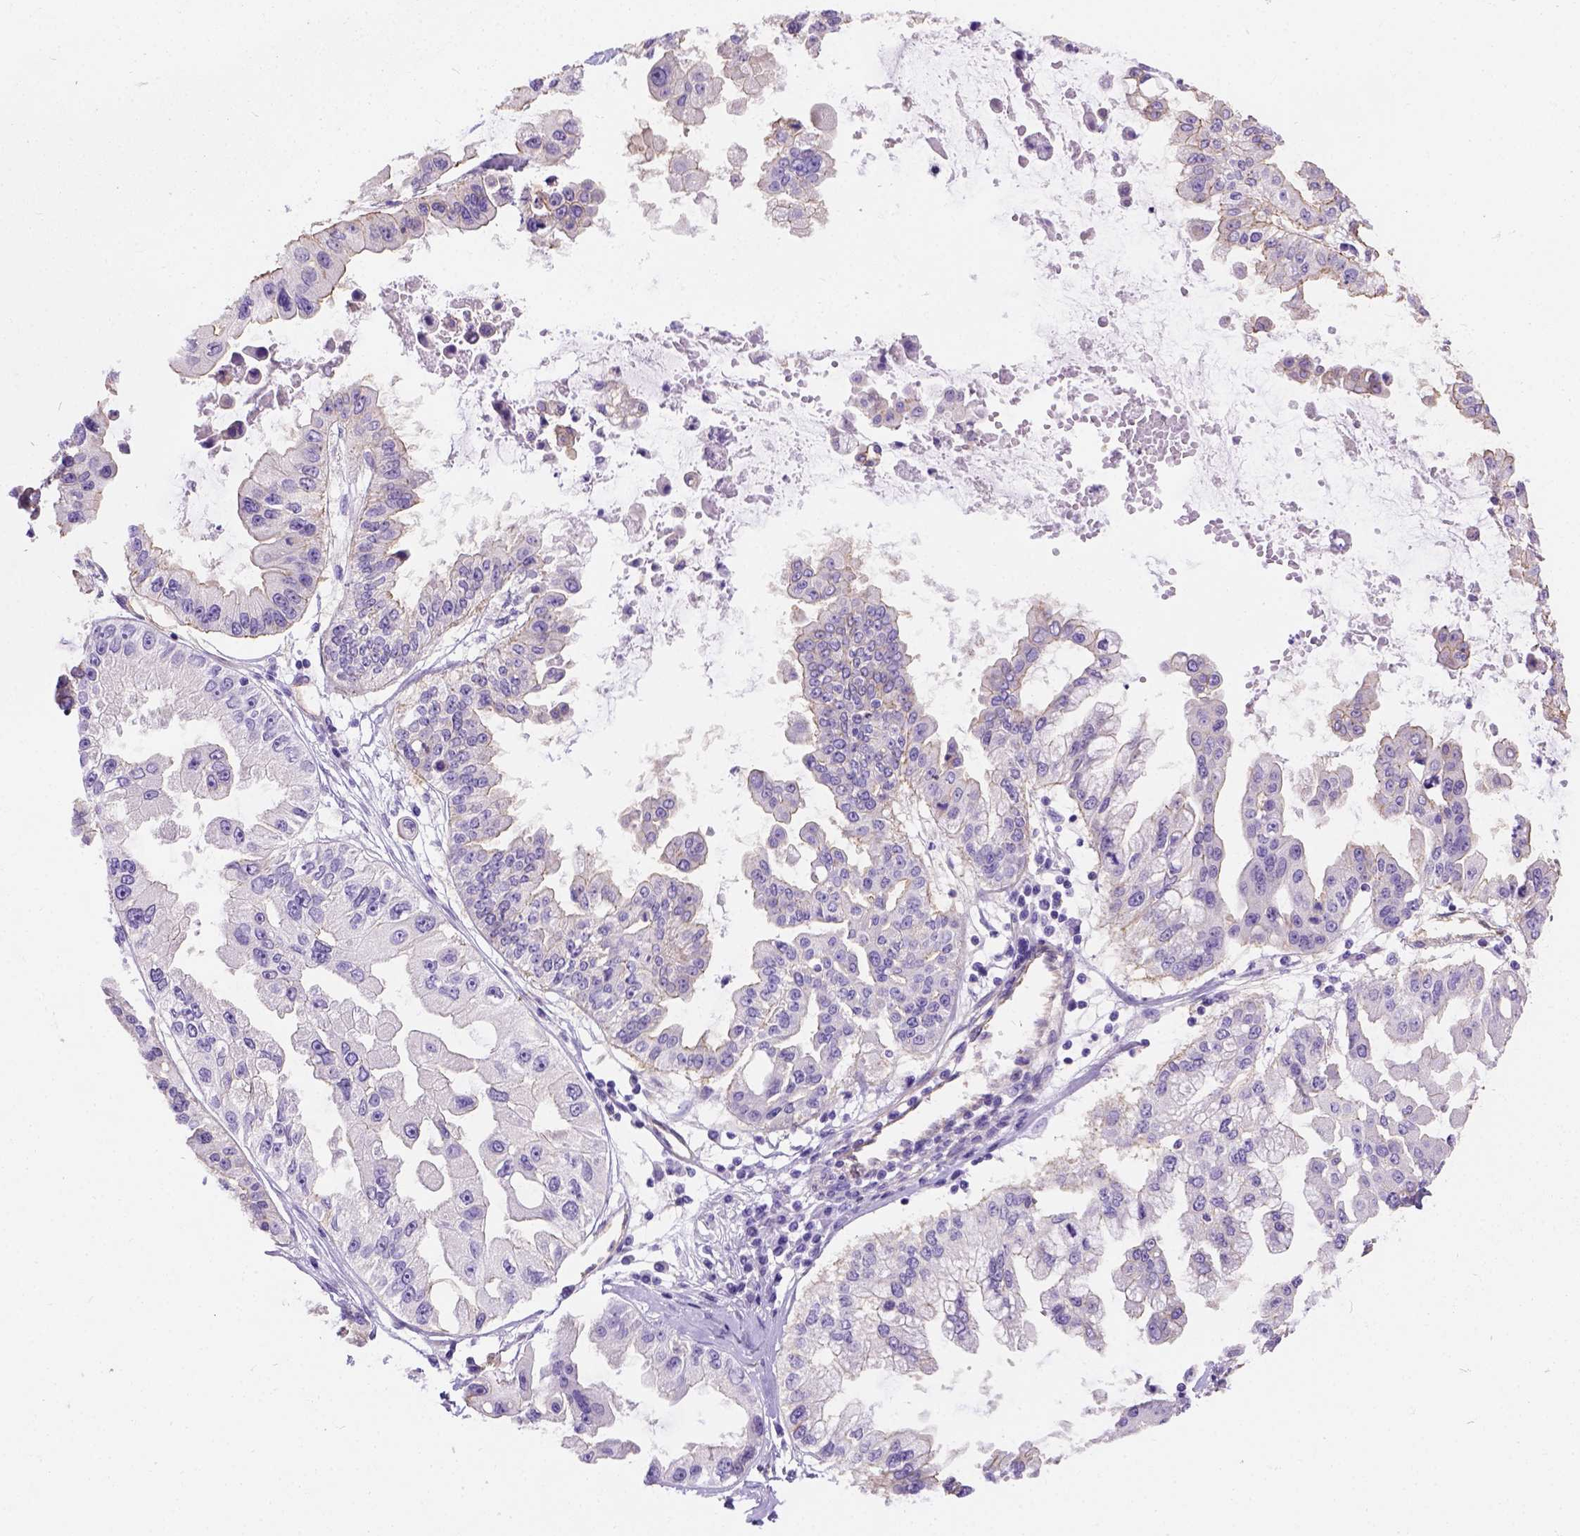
{"staining": {"intensity": "negative", "quantity": "none", "location": "none"}, "tissue": "ovarian cancer", "cell_type": "Tumor cells", "image_type": "cancer", "snomed": [{"axis": "morphology", "description": "Cystadenocarcinoma, serous, NOS"}, {"axis": "topography", "description": "Ovary"}], "caption": "IHC of serous cystadenocarcinoma (ovarian) exhibits no expression in tumor cells. (Brightfield microscopy of DAB (3,3'-diaminobenzidine) immunohistochemistry at high magnification).", "gene": "PHF7", "patient": {"sex": "female", "age": 56}}